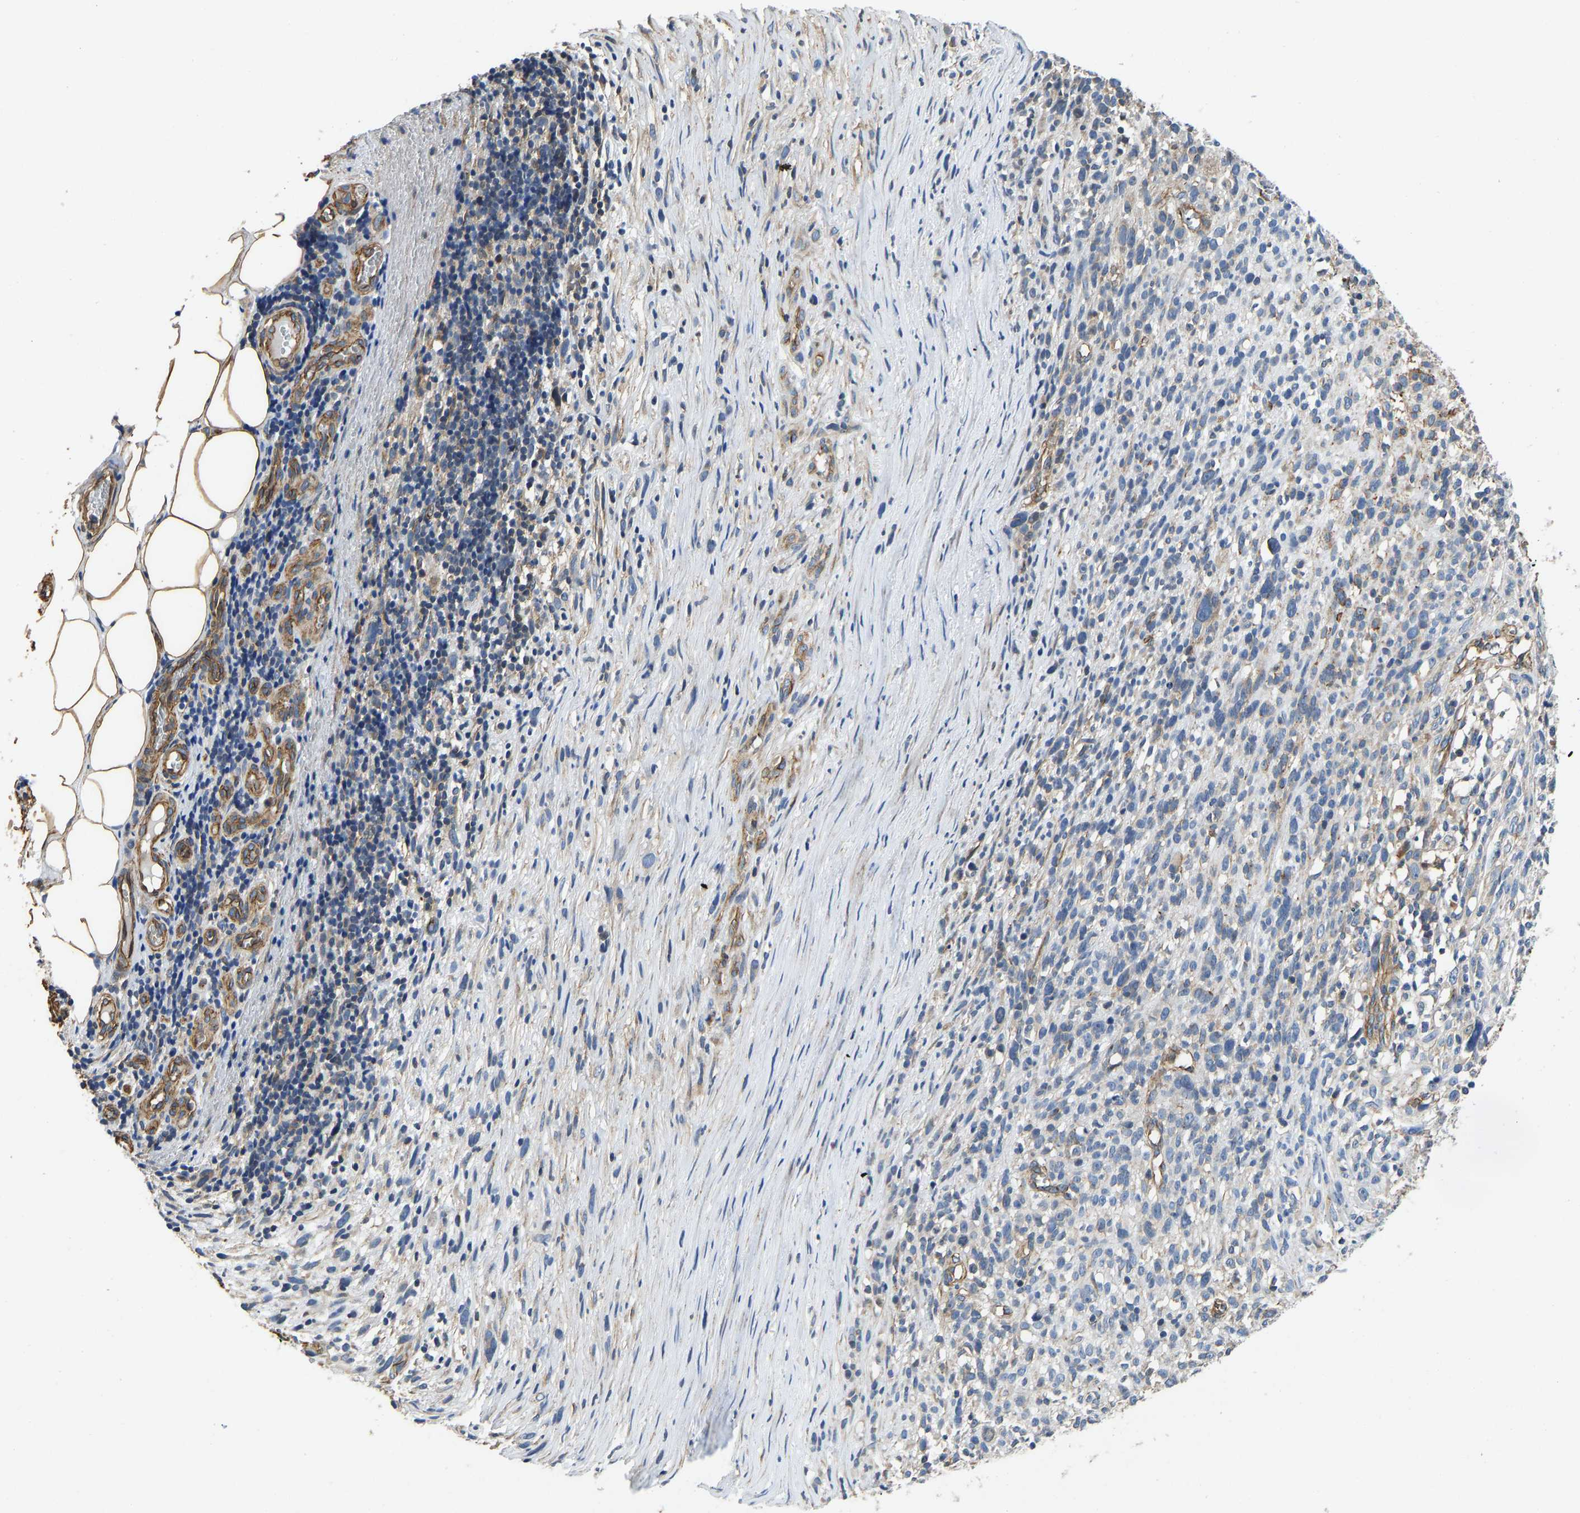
{"staining": {"intensity": "negative", "quantity": "none", "location": "none"}, "tissue": "melanoma", "cell_type": "Tumor cells", "image_type": "cancer", "snomed": [{"axis": "morphology", "description": "Malignant melanoma, NOS"}, {"axis": "topography", "description": "Skin"}], "caption": "Protein analysis of melanoma shows no significant expression in tumor cells. Nuclei are stained in blue.", "gene": "ELMO2", "patient": {"sex": "female", "age": 55}}